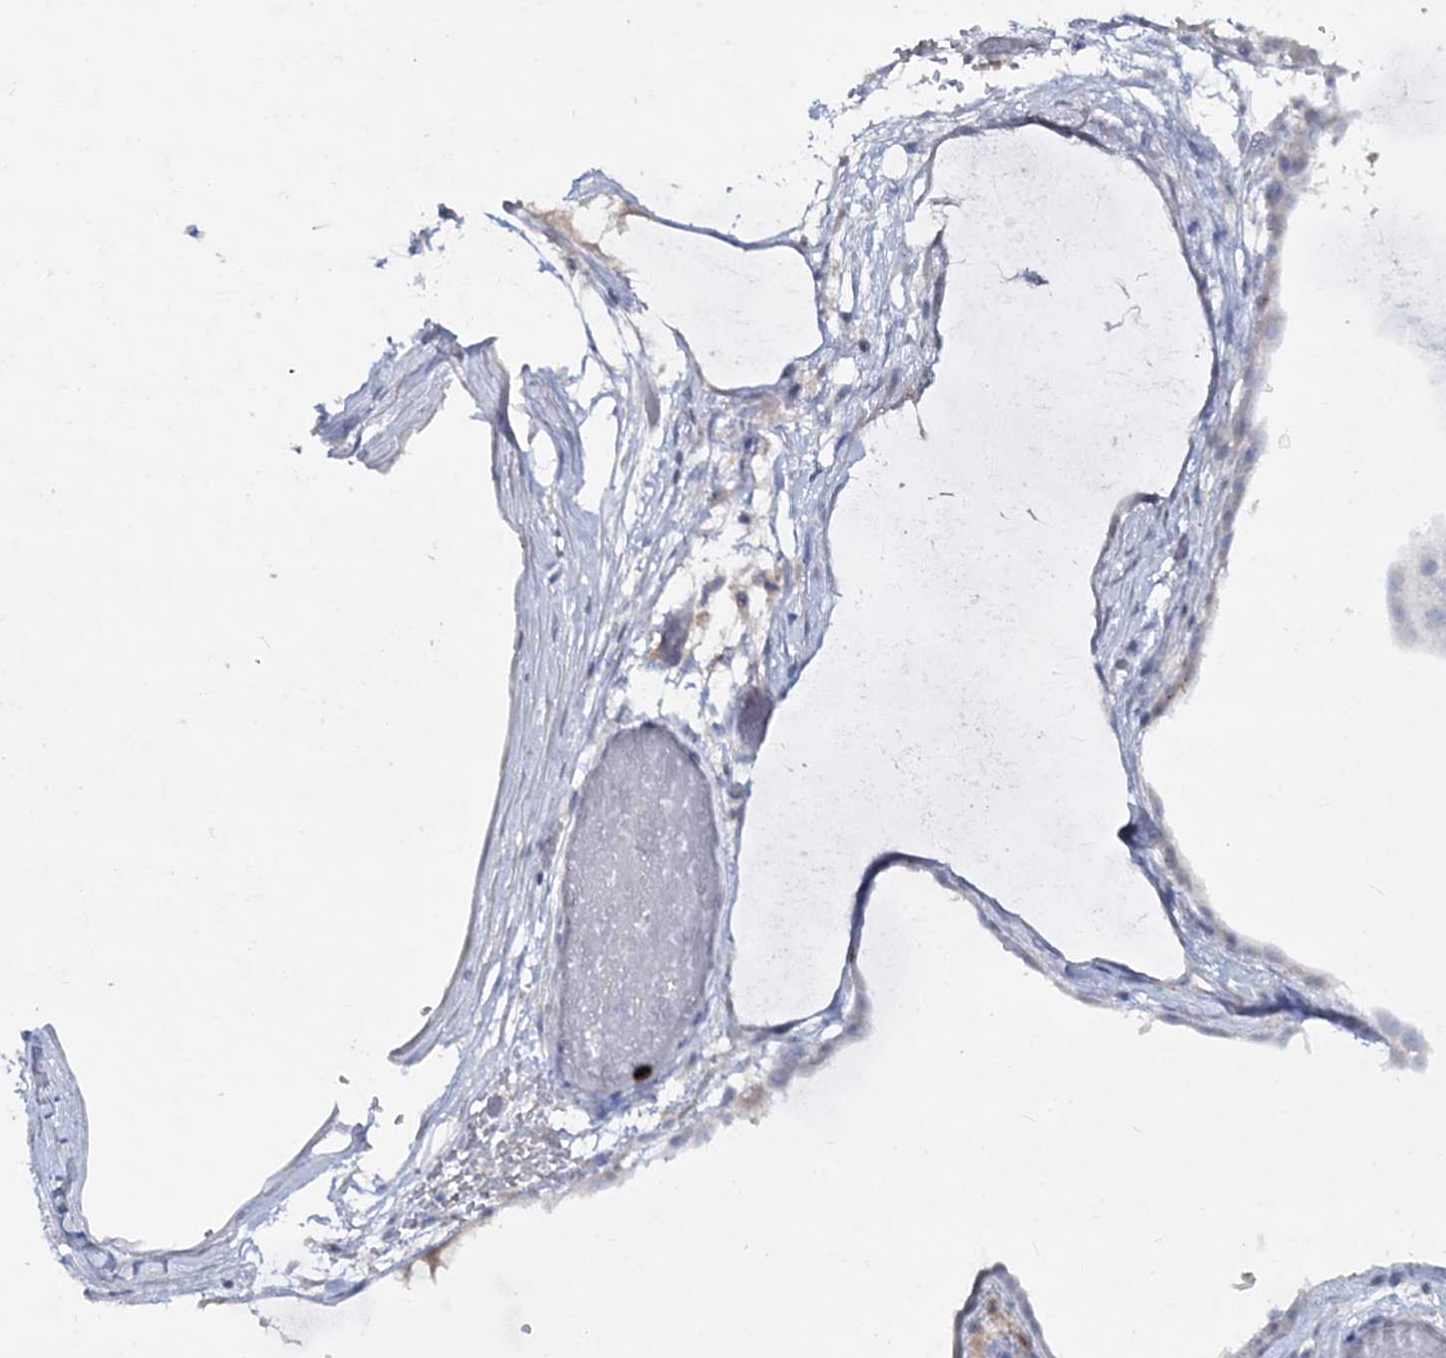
{"staining": {"intensity": "negative", "quantity": "none", "location": "none"}, "tissue": "ovarian cancer", "cell_type": "Tumor cells", "image_type": "cancer", "snomed": [{"axis": "morphology", "description": "Cystadenocarcinoma, mucinous, NOS"}, {"axis": "topography", "description": "Ovary"}], "caption": "IHC photomicrograph of ovarian cancer stained for a protein (brown), which reveals no positivity in tumor cells.", "gene": "WDSUB1", "patient": {"sex": "female", "age": 39}}